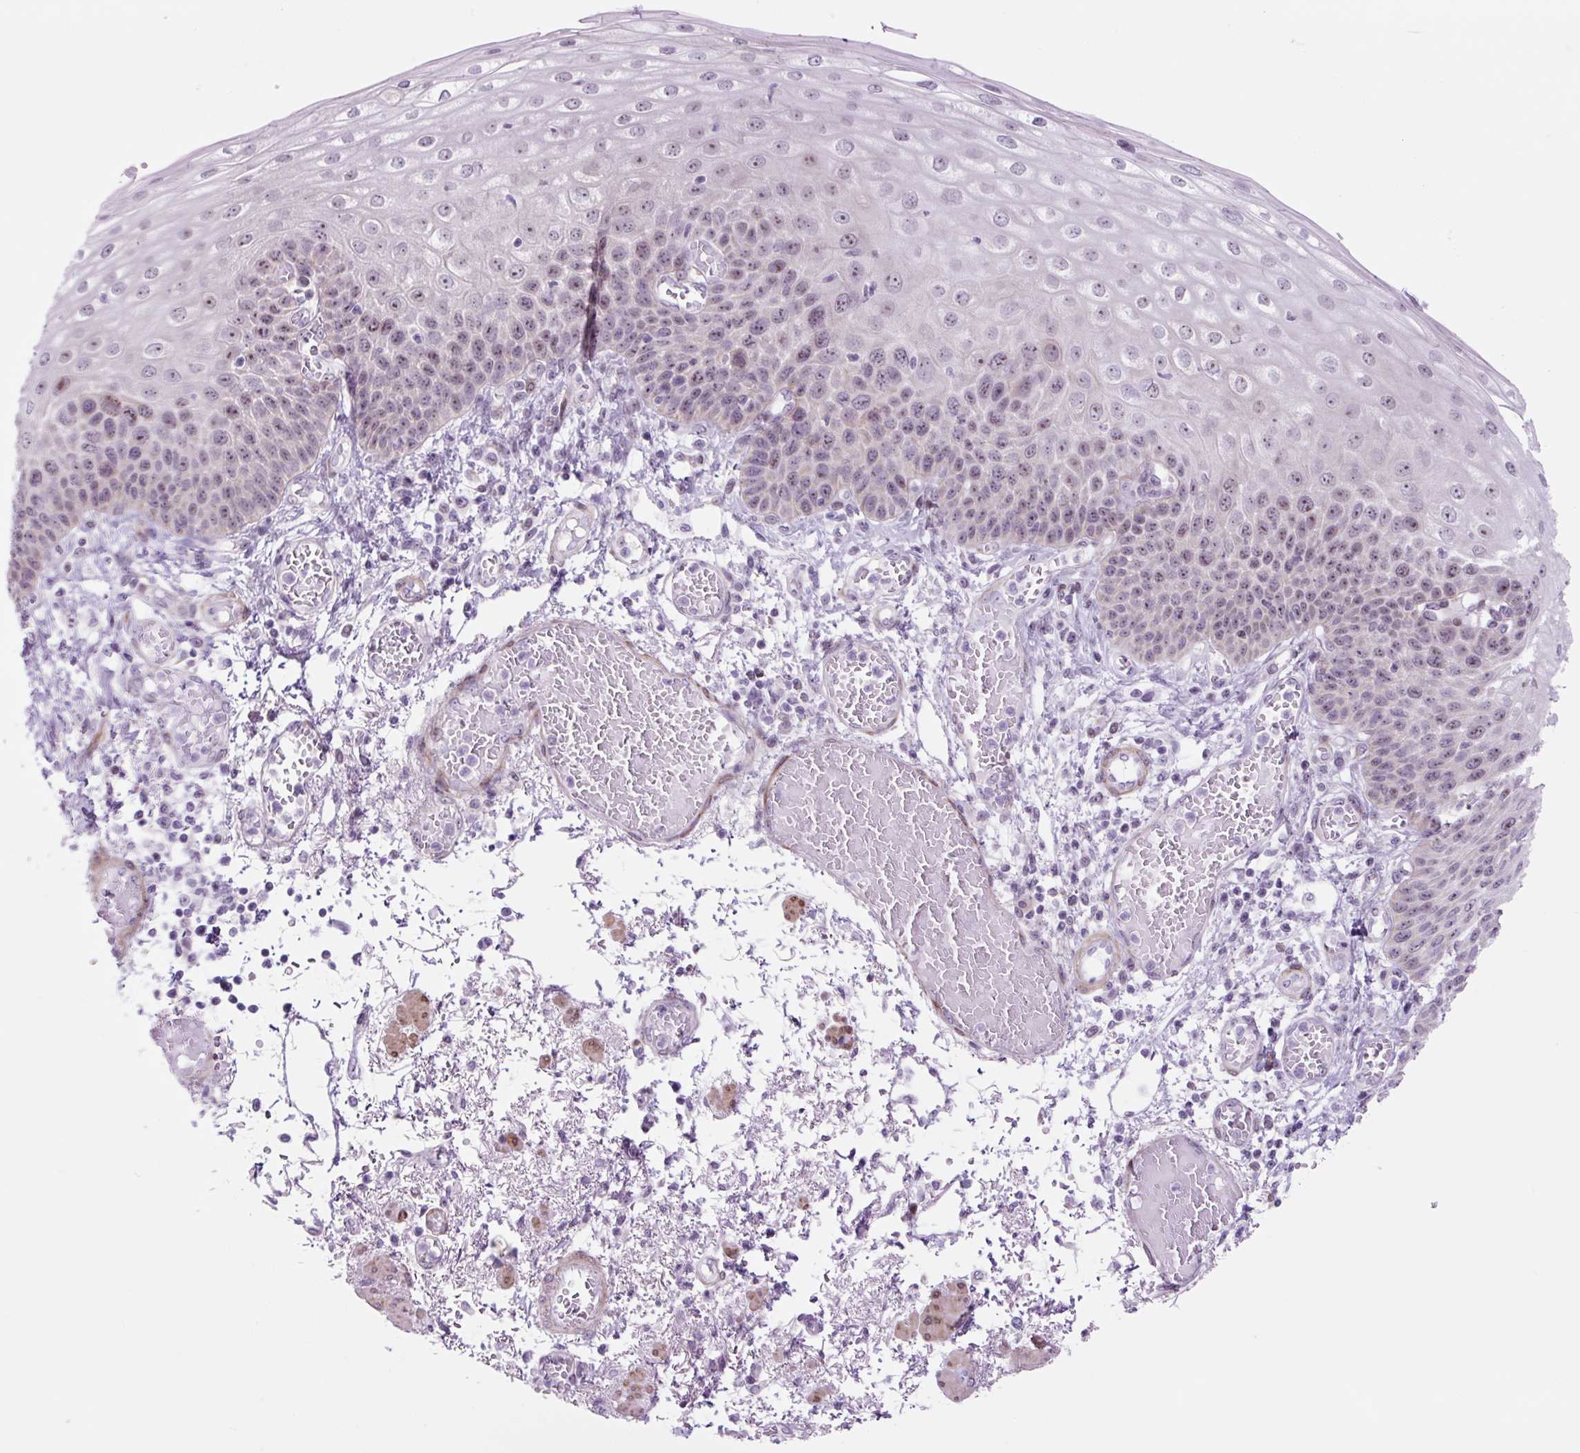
{"staining": {"intensity": "moderate", "quantity": ">75%", "location": "nuclear"}, "tissue": "esophagus", "cell_type": "Squamous epithelial cells", "image_type": "normal", "snomed": [{"axis": "morphology", "description": "Normal tissue, NOS"}, {"axis": "morphology", "description": "Adenocarcinoma, NOS"}, {"axis": "topography", "description": "Esophagus"}], "caption": "Immunohistochemistry (IHC) photomicrograph of normal esophagus: esophagus stained using immunohistochemistry (IHC) exhibits medium levels of moderate protein expression localized specifically in the nuclear of squamous epithelial cells, appearing as a nuclear brown color.", "gene": "RRS1", "patient": {"sex": "male", "age": 81}}